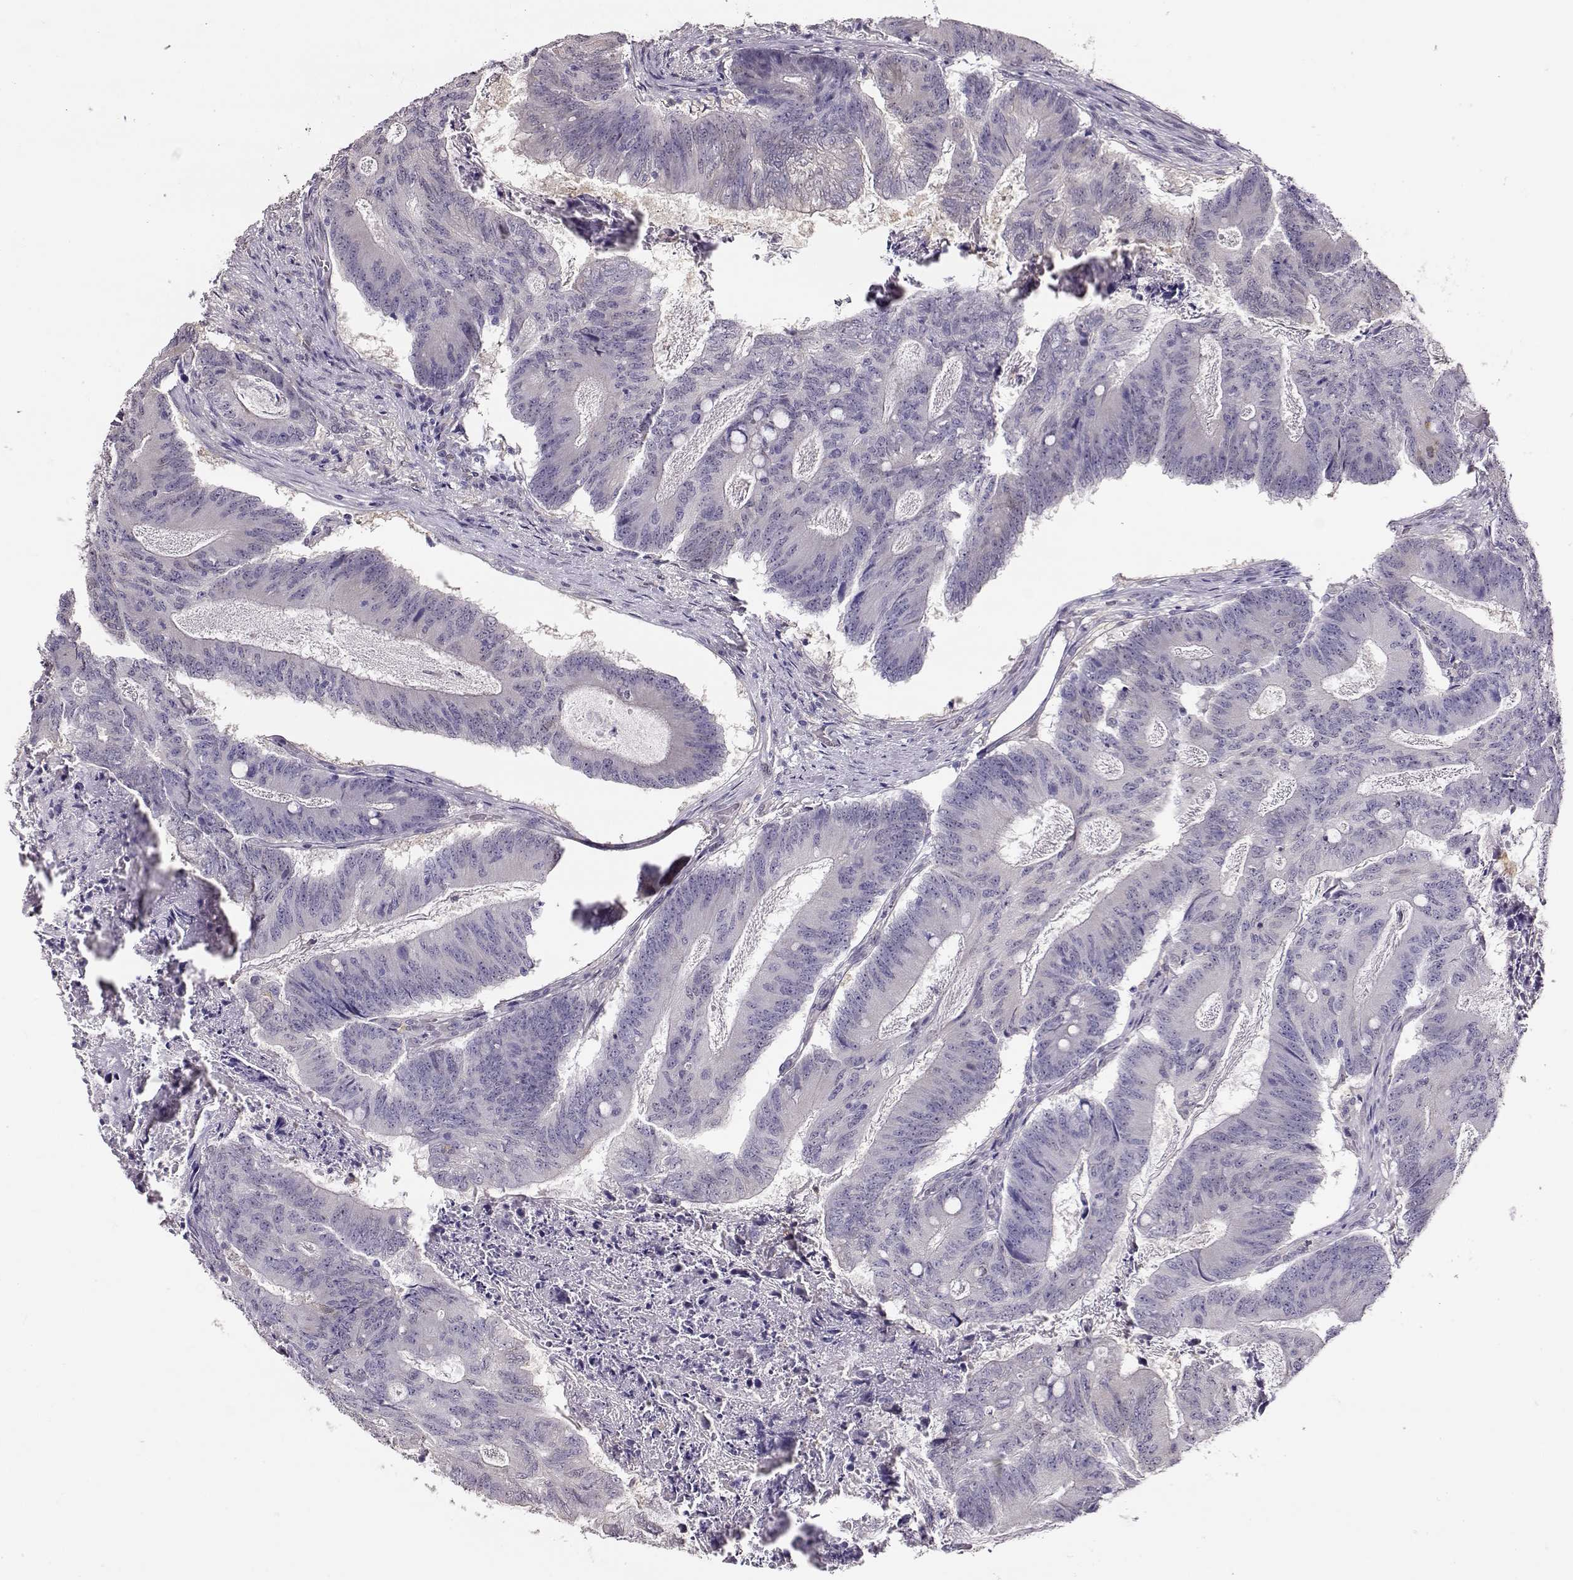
{"staining": {"intensity": "negative", "quantity": "none", "location": "none"}, "tissue": "colorectal cancer", "cell_type": "Tumor cells", "image_type": "cancer", "snomed": [{"axis": "morphology", "description": "Adenocarcinoma, NOS"}, {"axis": "topography", "description": "Colon"}], "caption": "Immunohistochemistry (IHC) histopathology image of human colorectal cancer stained for a protein (brown), which shows no positivity in tumor cells.", "gene": "CCR8", "patient": {"sex": "female", "age": 70}}